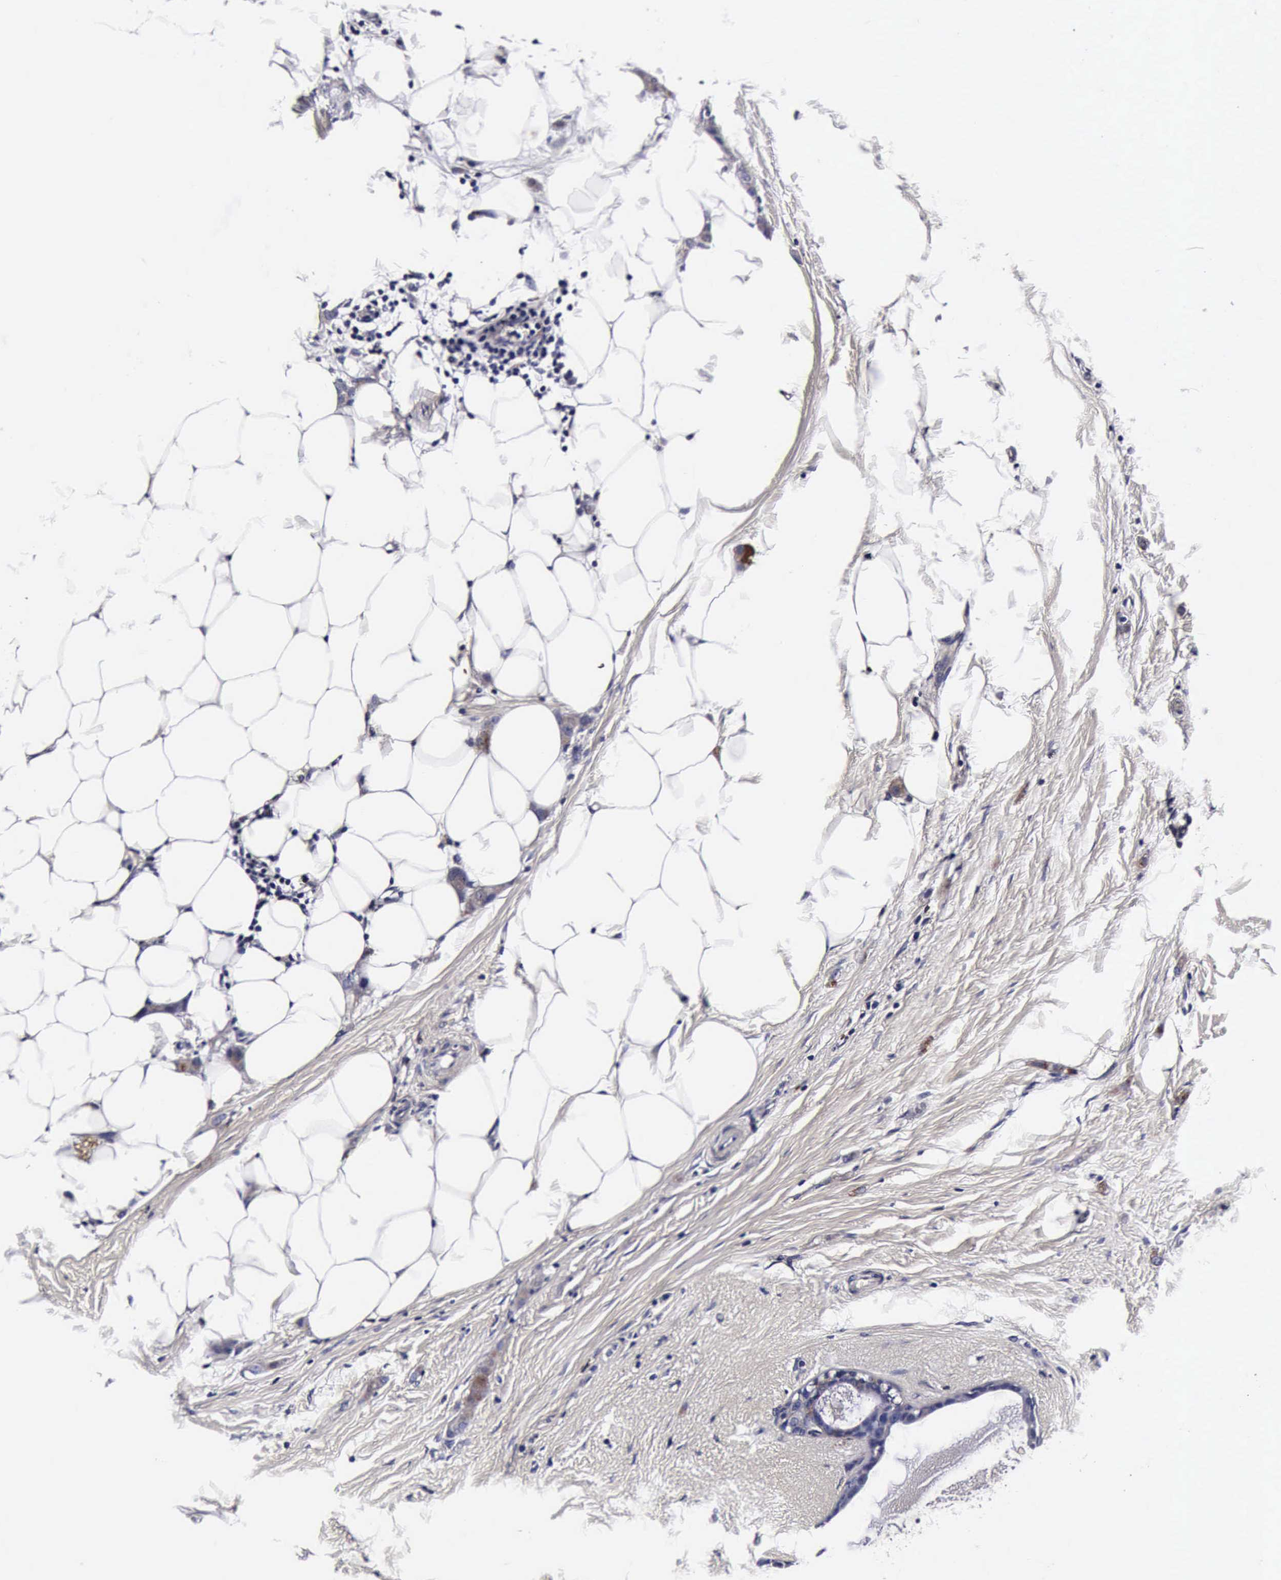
{"staining": {"intensity": "negative", "quantity": "none", "location": "none"}, "tissue": "breast cancer", "cell_type": "Tumor cells", "image_type": "cancer", "snomed": [{"axis": "morphology", "description": "Lobular carcinoma"}, {"axis": "topography", "description": "Breast"}], "caption": "Immunohistochemical staining of breast lobular carcinoma displays no significant staining in tumor cells.", "gene": "CST3", "patient": {"sex": "female", "age": 55}}